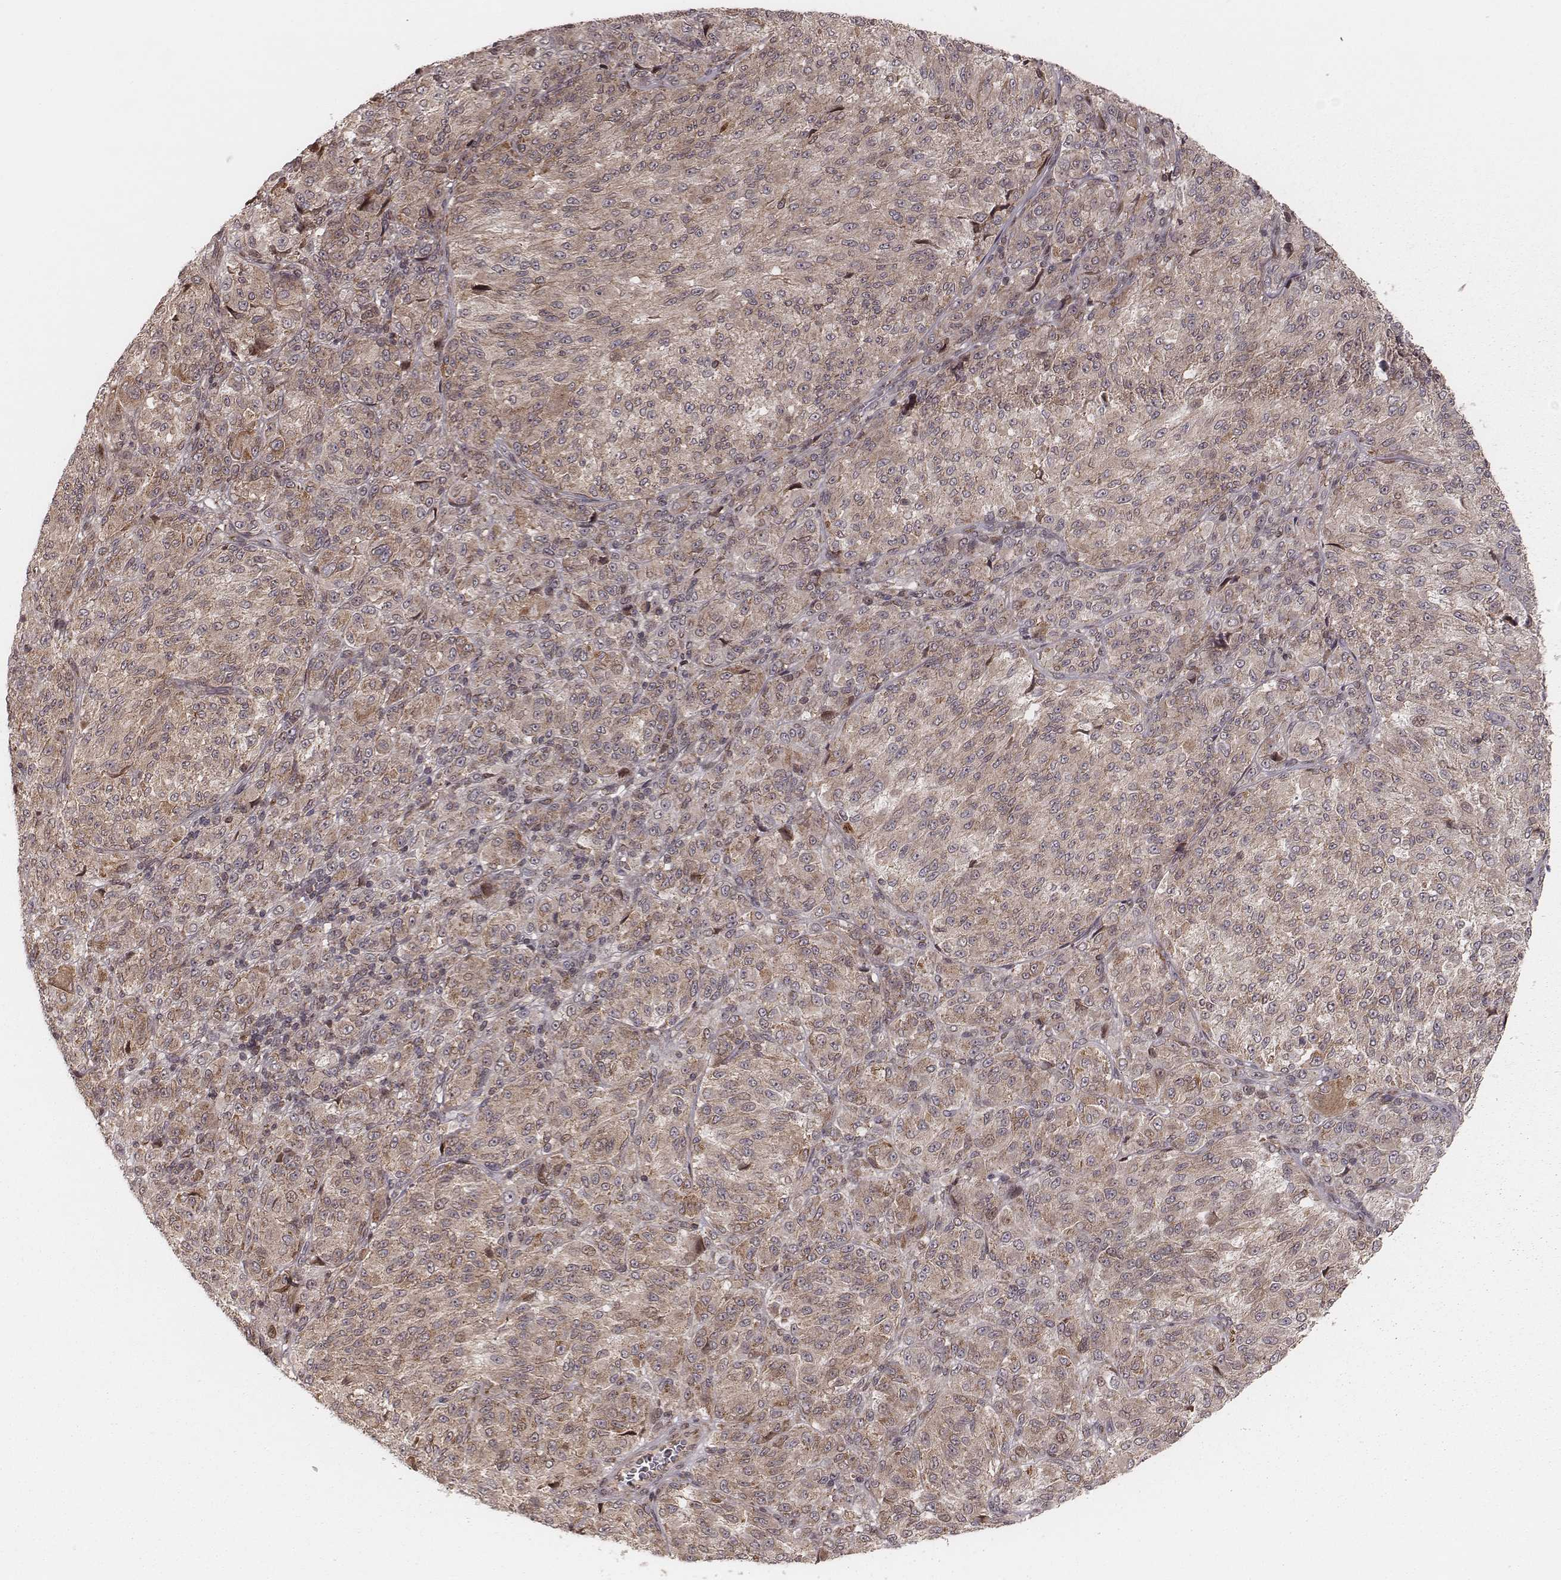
{"staining": {"intensity": "weak", "quantity": ">75%", "location": "cytoplasmic/membranous"}, "tissue": "melanoma", "cell_type": "Tumor cells", "image_type": "cancer", "snomed": [{"axis": "morphology", "description": "Malignant melanoma, Metastatic site"}, {"axis": "topography", "description": "Brain"}], "caption": "Protein staining of malignant melanoma (metastatic site) tissue reveals weak cytoplasmic/membranous positivity in approximately >75% of tumor cells.", "gene": "MYO19", "patient": {"sex": "female", "age": 56}}